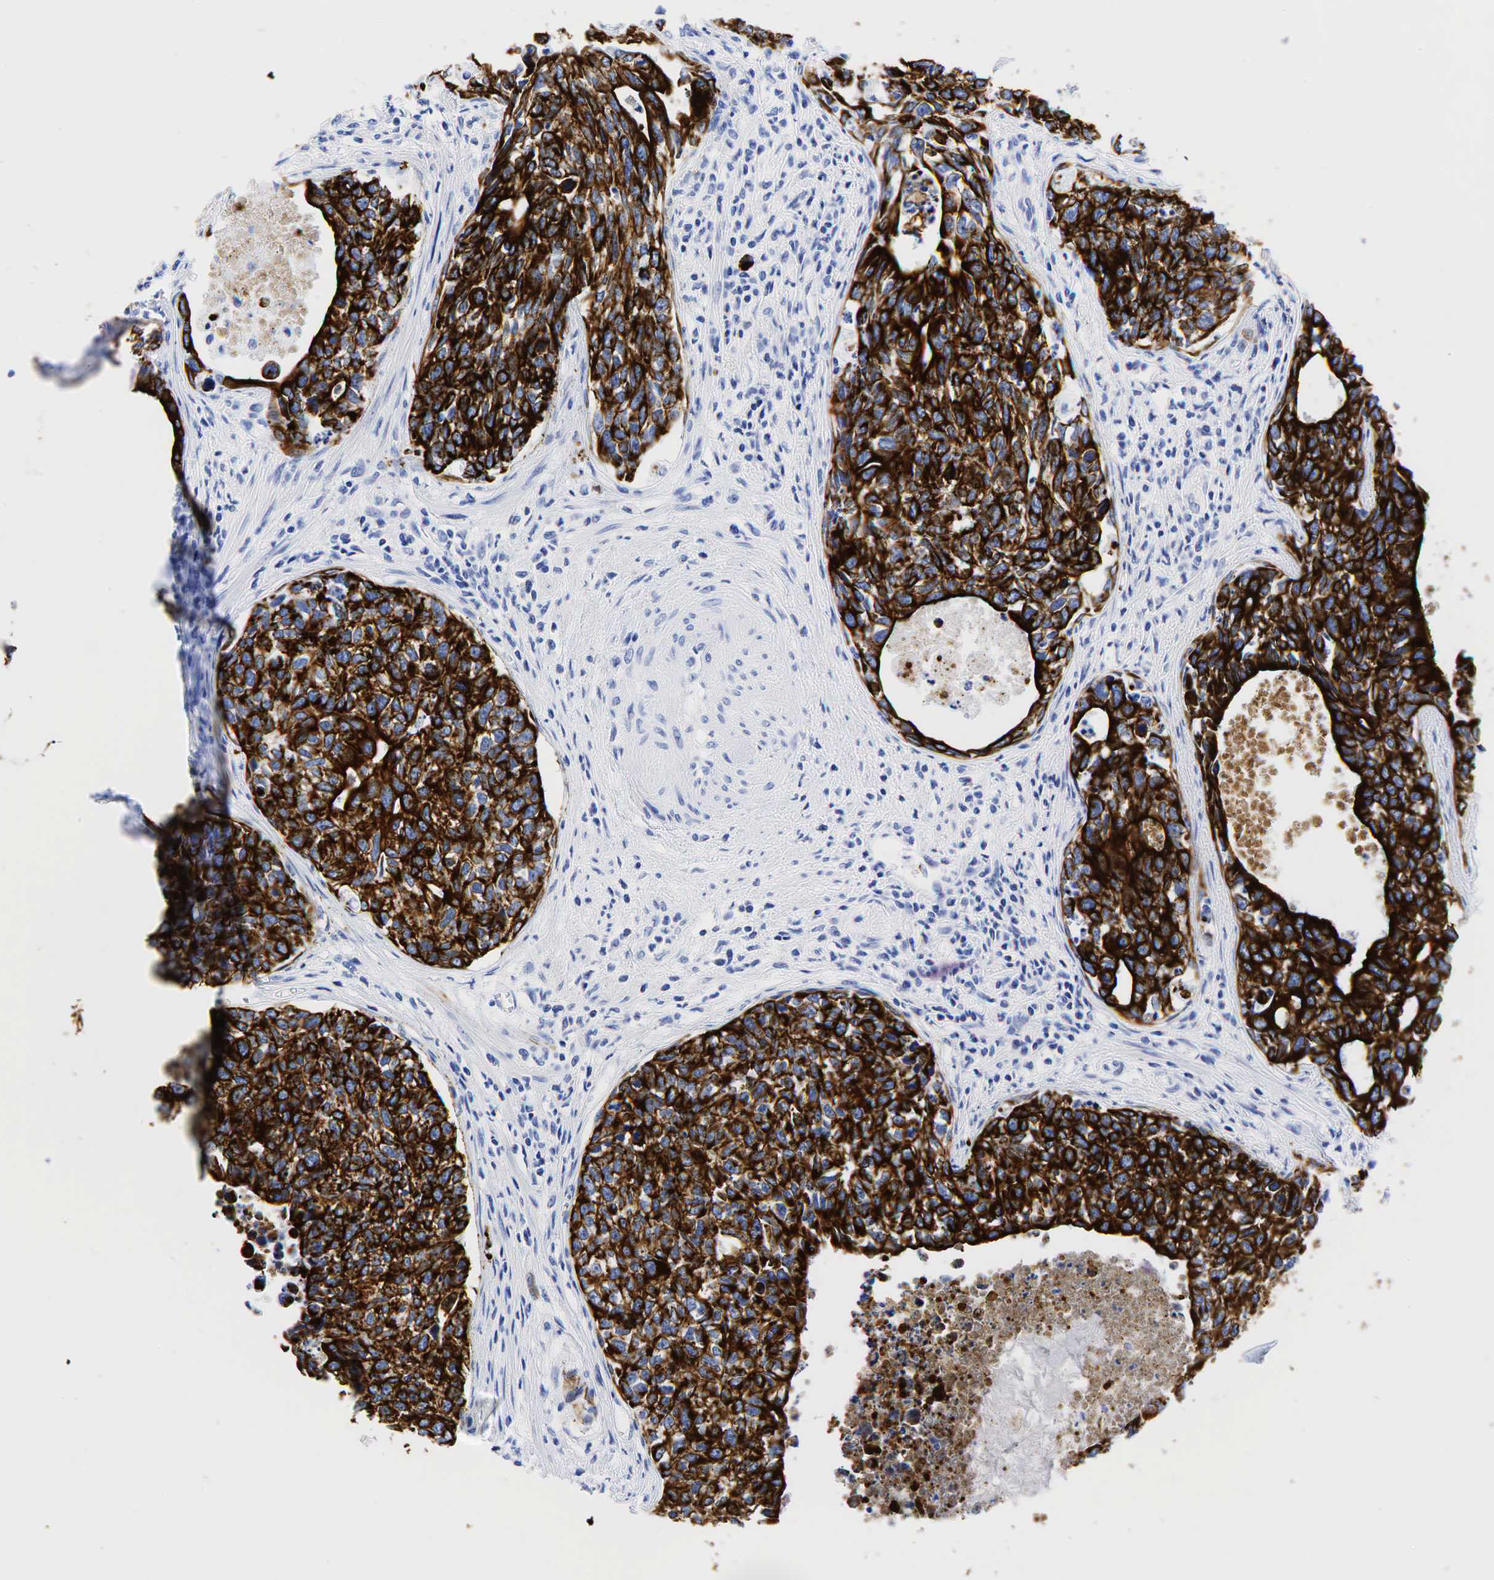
{"staining": {"intensity": "strong", "quantity": ">75%", "location": "cytoplasmic/membranous"}, "tissue": "urothelial cancer", "cell_type": "Tumor cells", "image_type": "cancer", "snomed": [{"axis": "morphology", "description": "Urothelial carcinoma, High grade"}, {"axis": "topography", "description": "Urinary bladder"}], "caption": "A brown stain highlights strong cytoplasmic/membranous staining of a protein in human high-grade urothelial carcinoma tumor cells.", "gene": "KRT19", "patient": {"sex": "male", "age": 81}}